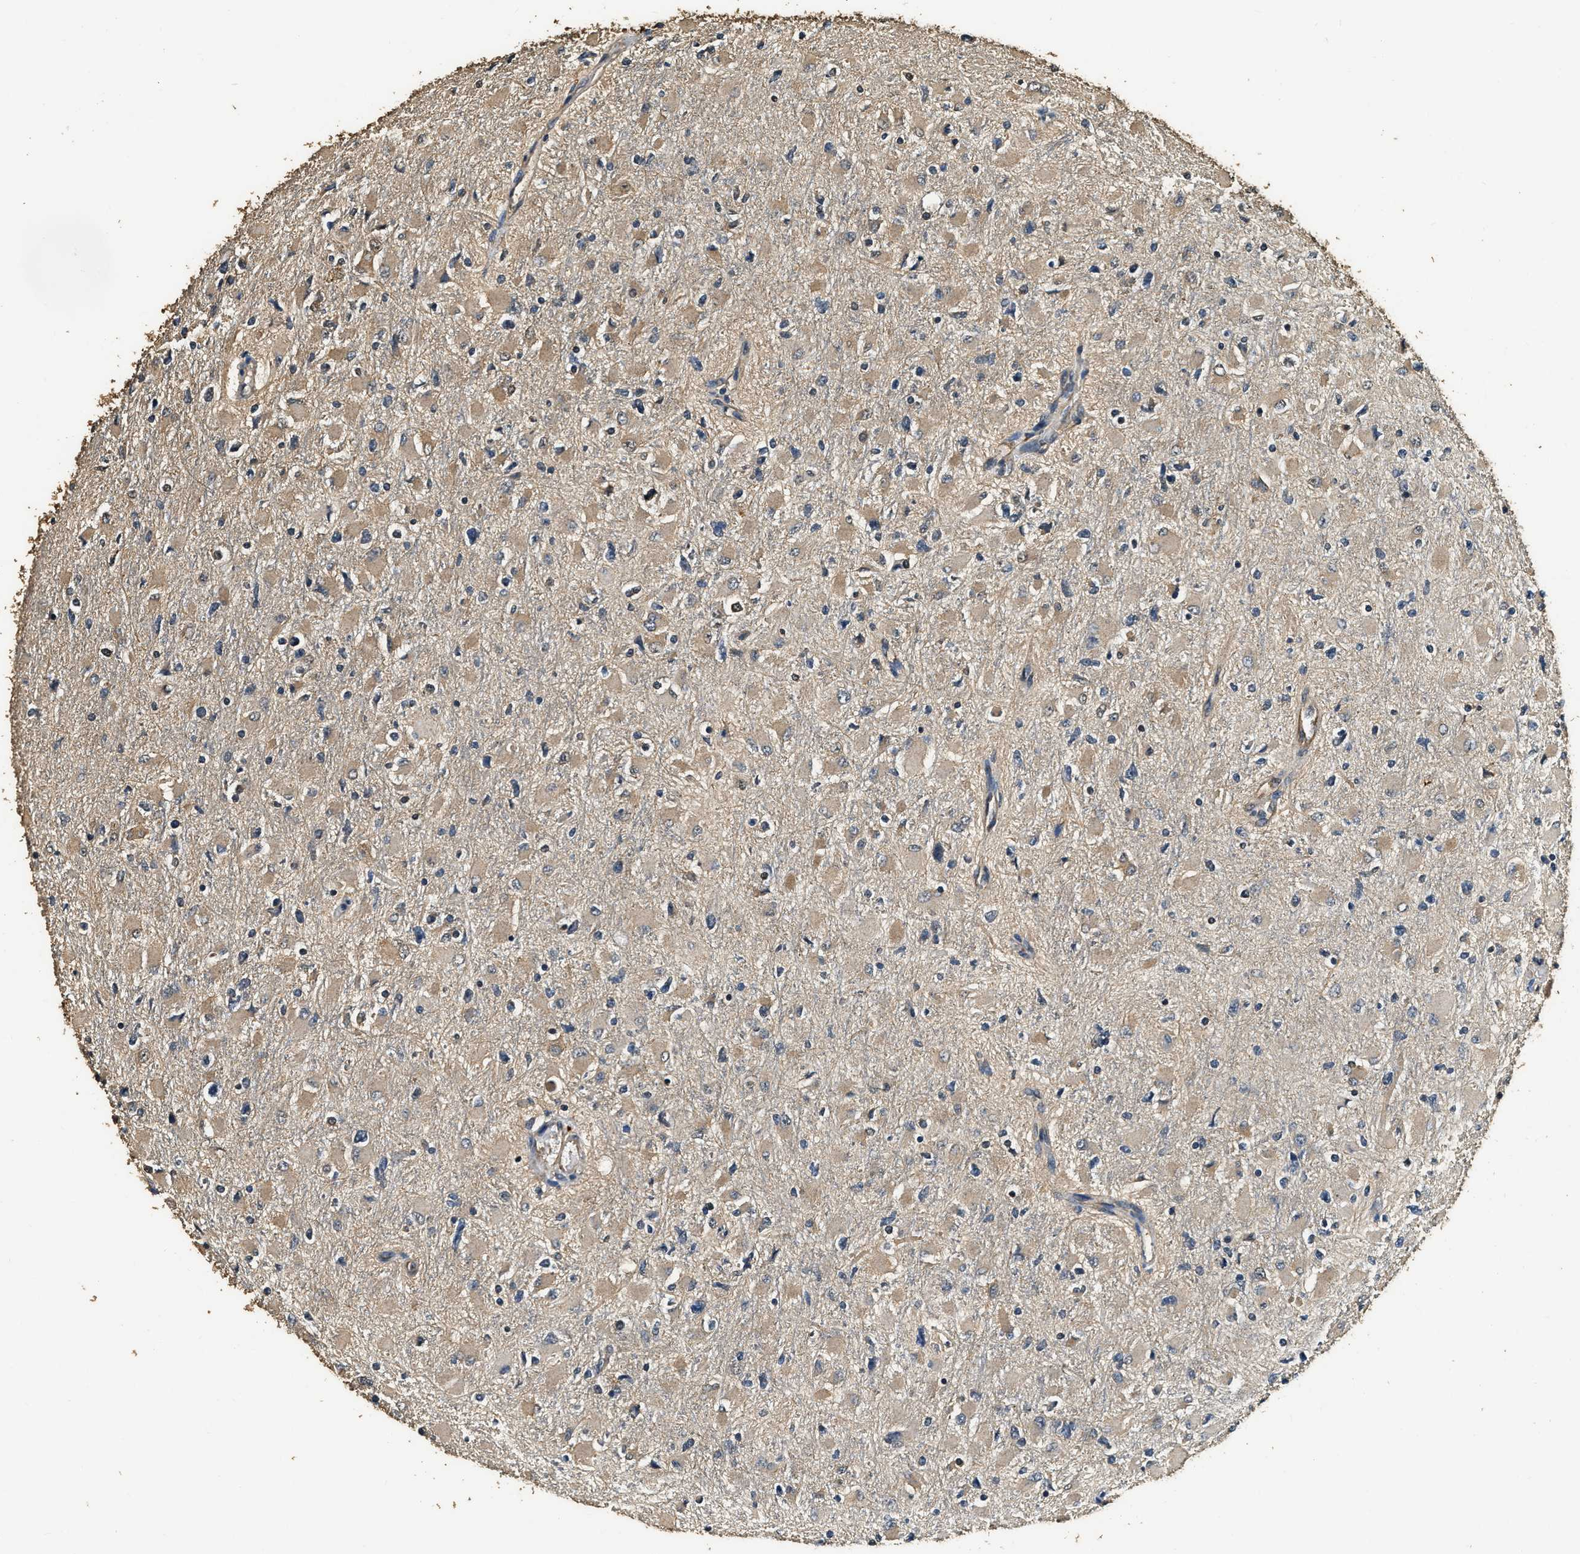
{"staining": {"intensity": "weak", "quantity": ">75%", "location": "cytoplasmic/membranous"}, "tissue": "glioma", "cell_type": "Tumor cells", "image_type": "cancer", "snomed": [{"axis": "morphology", "description": "Glioma, malignant, High grade"}, {"axis": "topography", "description": "Cerebral cortex"}], "caption": "High-grade glioma (malignant) stained with a brown dye shows weak cytoplasmic/membranous positive staining in about >75% of tumor cells.", "gene": "MIB1", "patient": {"sex": "female", "age": 36}}